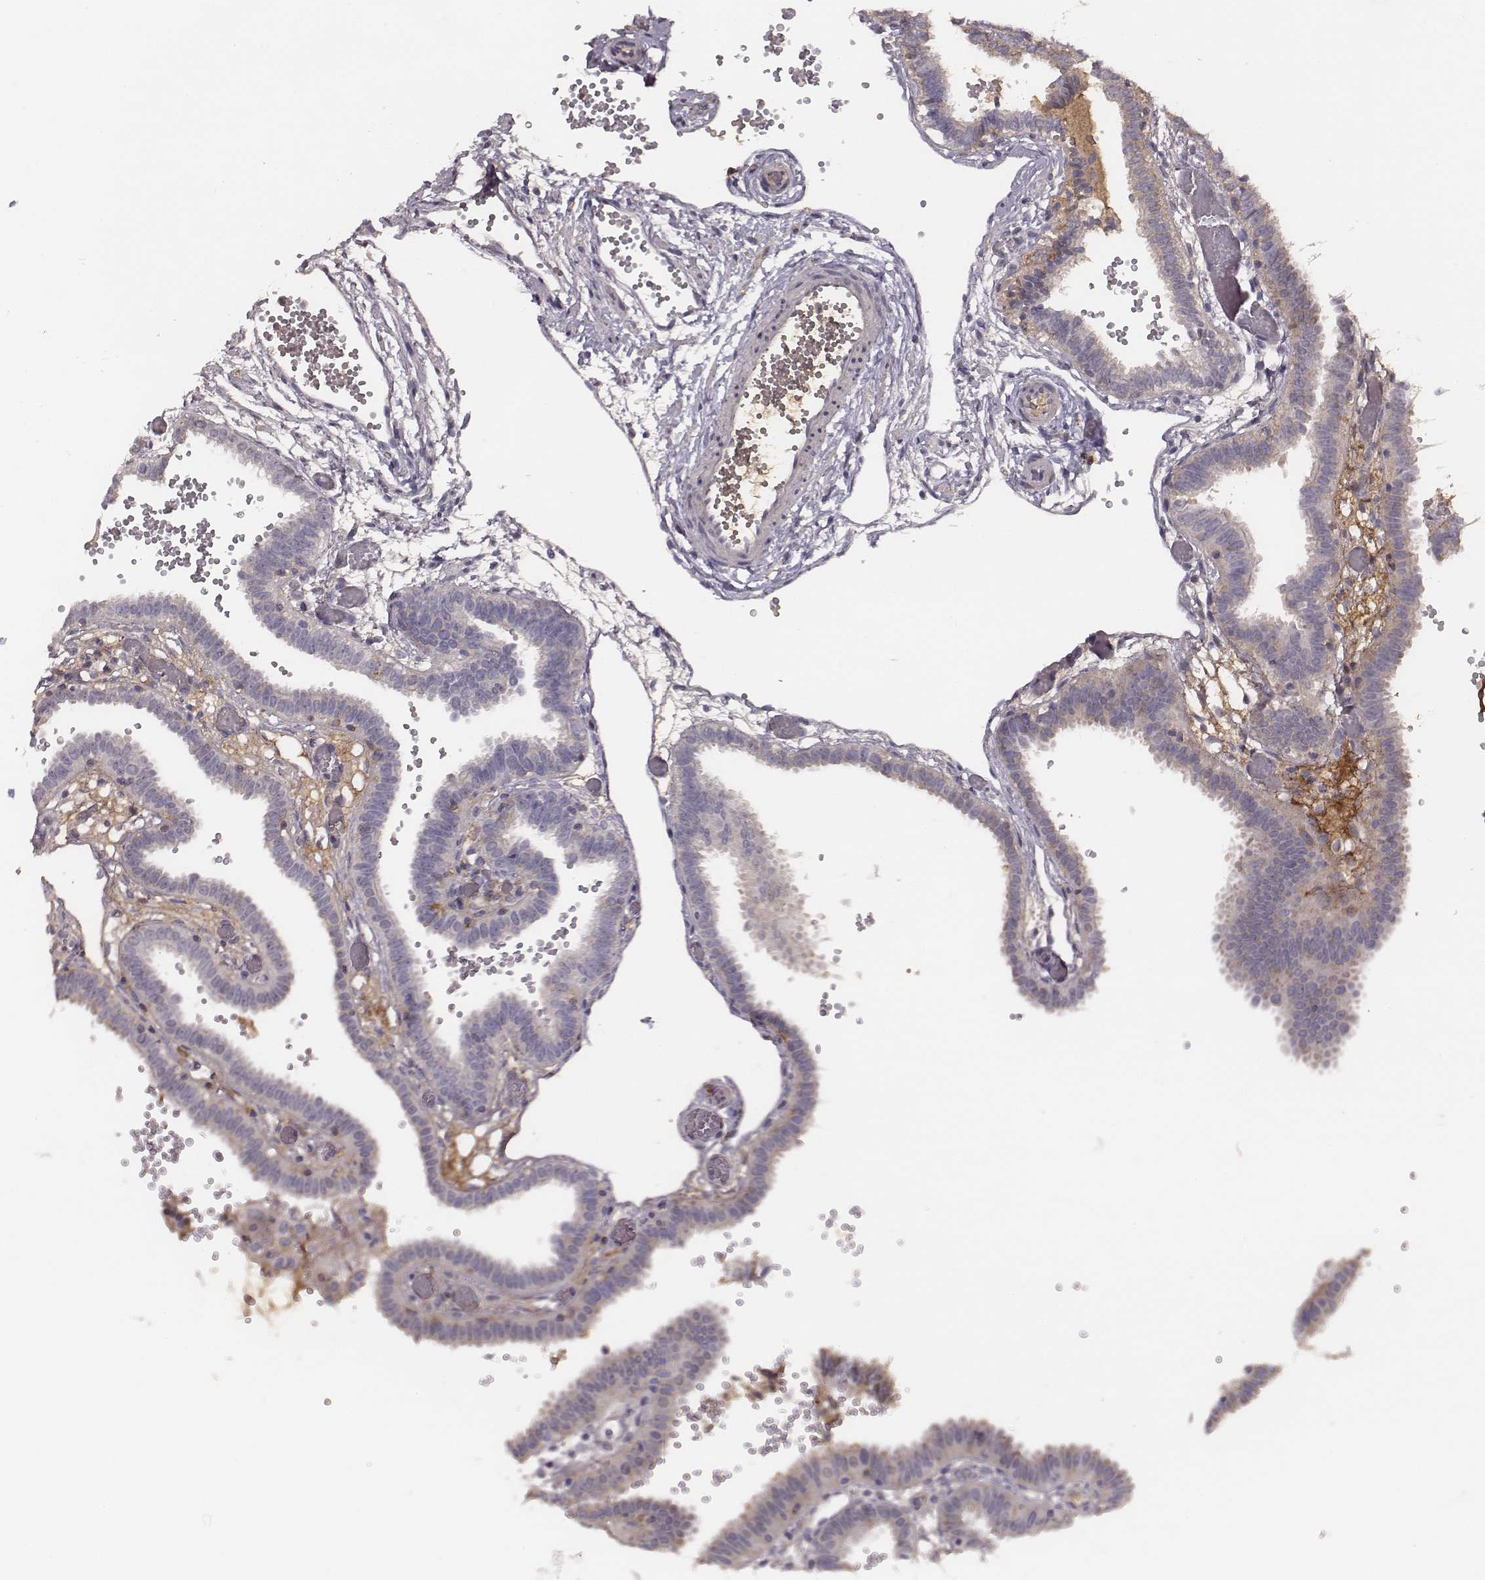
{"staining": {"intensity": "negative", "quantity": "none", "location": "none"}, "tissue": "fallopian tube", "cell_type": "Glandular cells", "image_type": "normal", "snomed": [{"axis": "morphology", "description": "Normal tissue, NOS"}, {"axis": "topography", "description": "Fallopian tube"}], "caption": "Immunohistochemistry (IHC) image of normal human fallopian tube stained for a protein (brown), which shows no staining in glandular cells.", "gene": "SLC22A6", "patient": {"sex": "female", "age": 37}}